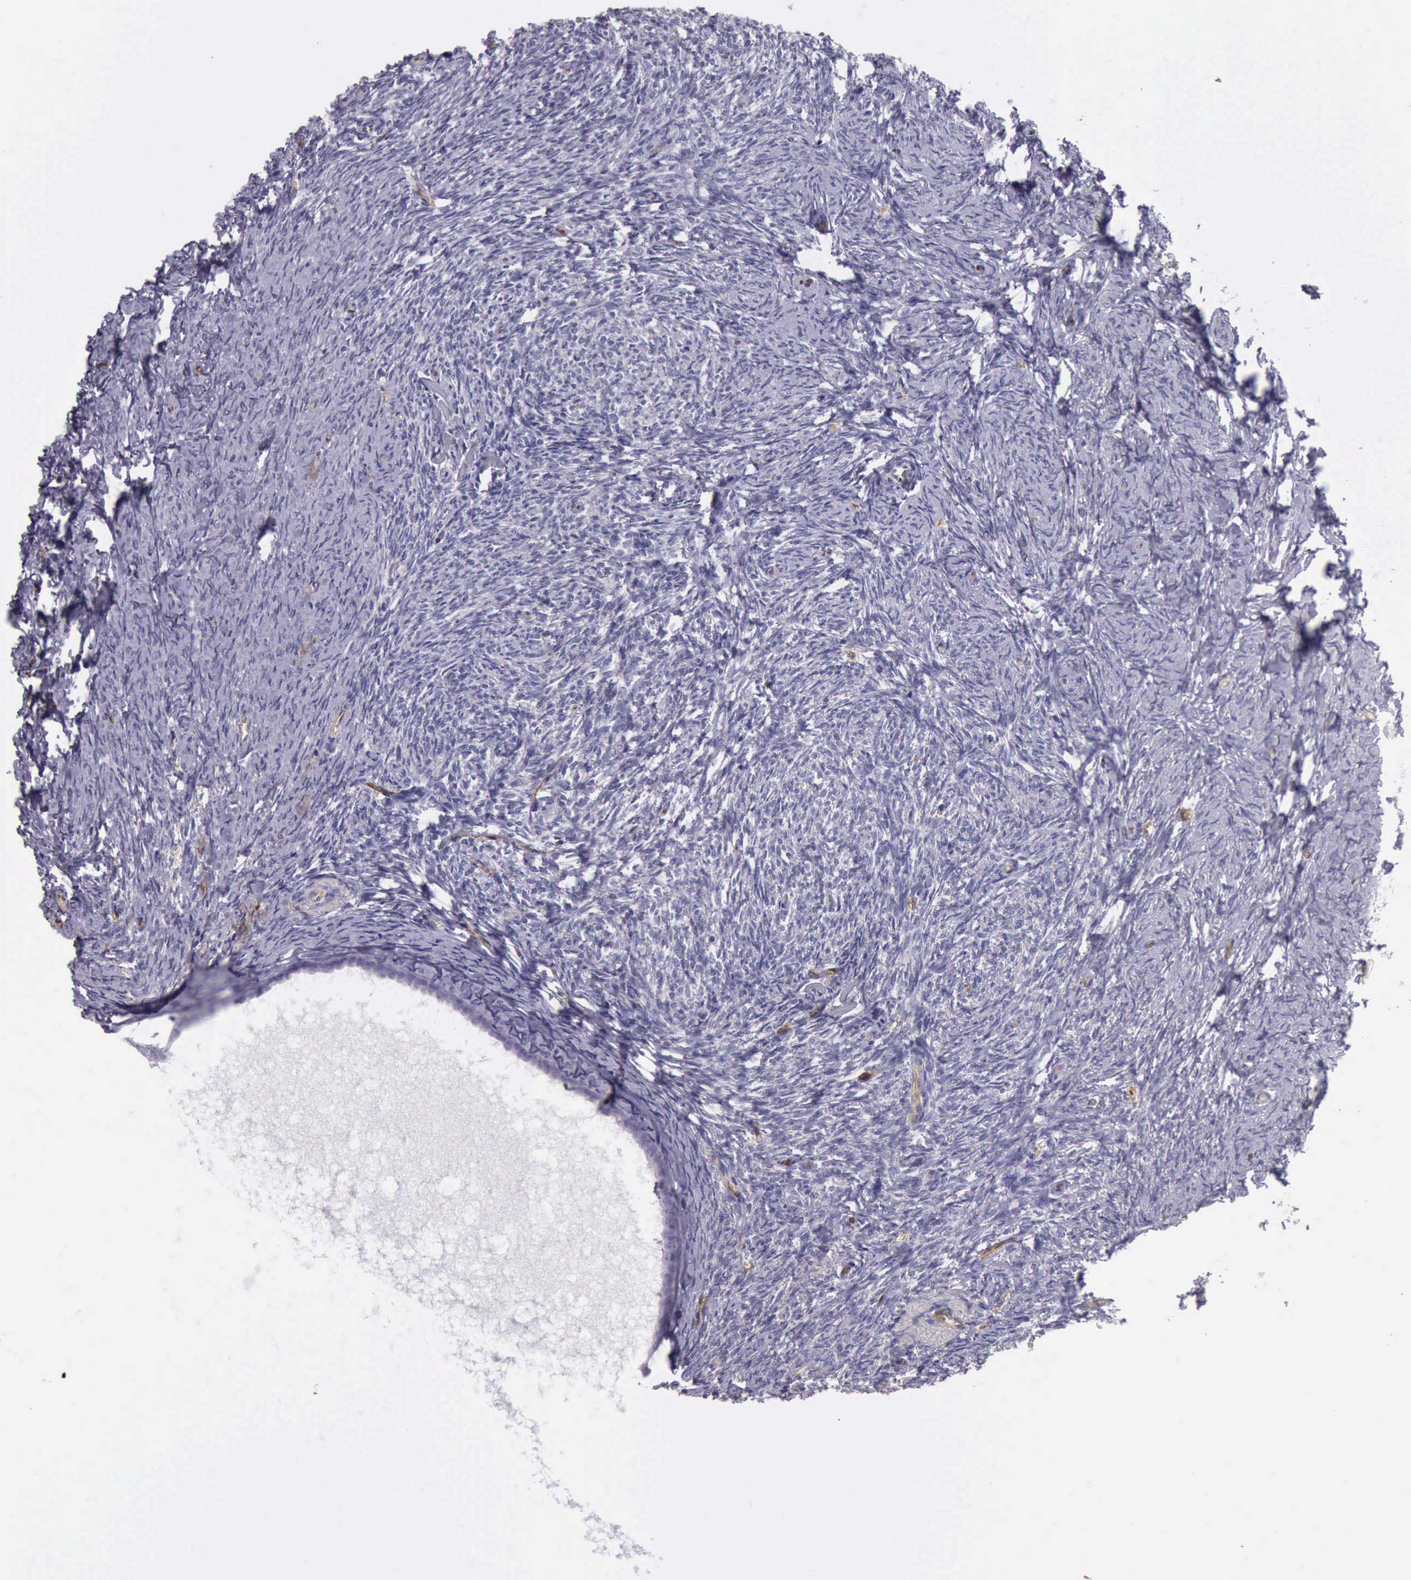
{"staining": {"intensity": "negative", "quantity": "none", "location": "none"}, "tissue": "ovary", "cell_type": "Follicle cells", "image_type": "normal", "snomed": [{"axis": "morphology", "description": "Normal tissue, NOS"}, {"axis": "topography", "description": "Ovary"}], "caption": "Image shows no protein staining in follicle cells of normal ovary.", "gene": "TCEANC", "patient": {"sex": "female", "age": 54}}